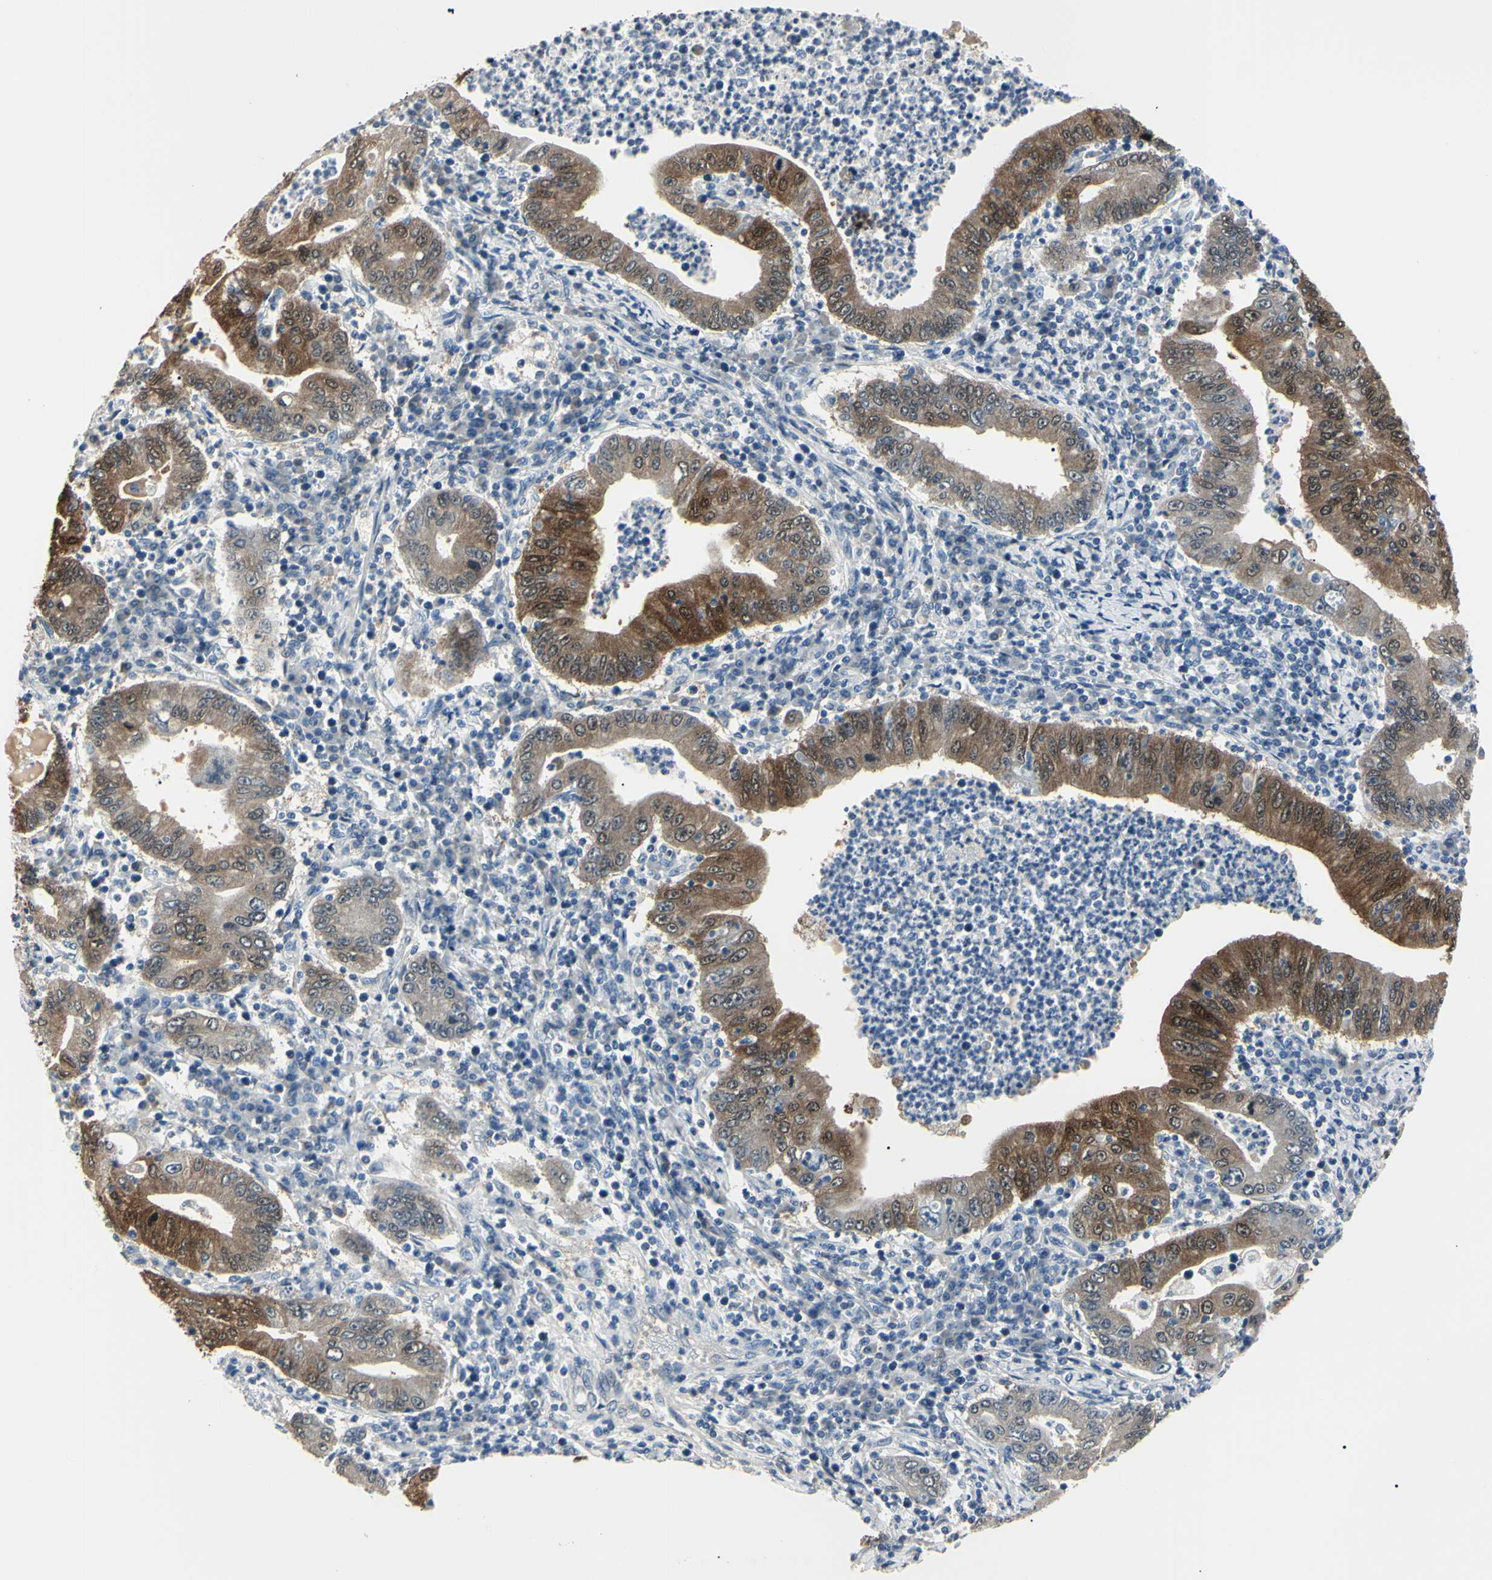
{"staining": {"intensity": "strong", "quantity": "25%-75%", "location": "cytoplasmic/membranous,nuclear"}, "tissue": "stomach cancer", "cell_type": "Tumor cells", "image_type": "cancer", "snomed": [{"axis": "morphology", "description": "Normal tissue, NOS"}, {"axis": "morphology", "description": "Adenocarcinoma, NOS"}, {"axis": "topography", "description": "Esophagus"}, {"axis": "topography", "description": "Stomach, upper"}, {"axis": "topography", "description": "Peripheral nerve tissue"}], "caption": "This photomicrograph exhibits stomach adenocarcinoma stained with immunohistochemistry to label a protein in brown. The cytoplasmic/membranous and nuclear of tumor cells show strong positivity for the protein. Nuclei are counter-stained blue.", "gene": "AKR1C3", "patient": {"sex": "male", "age": 62}}